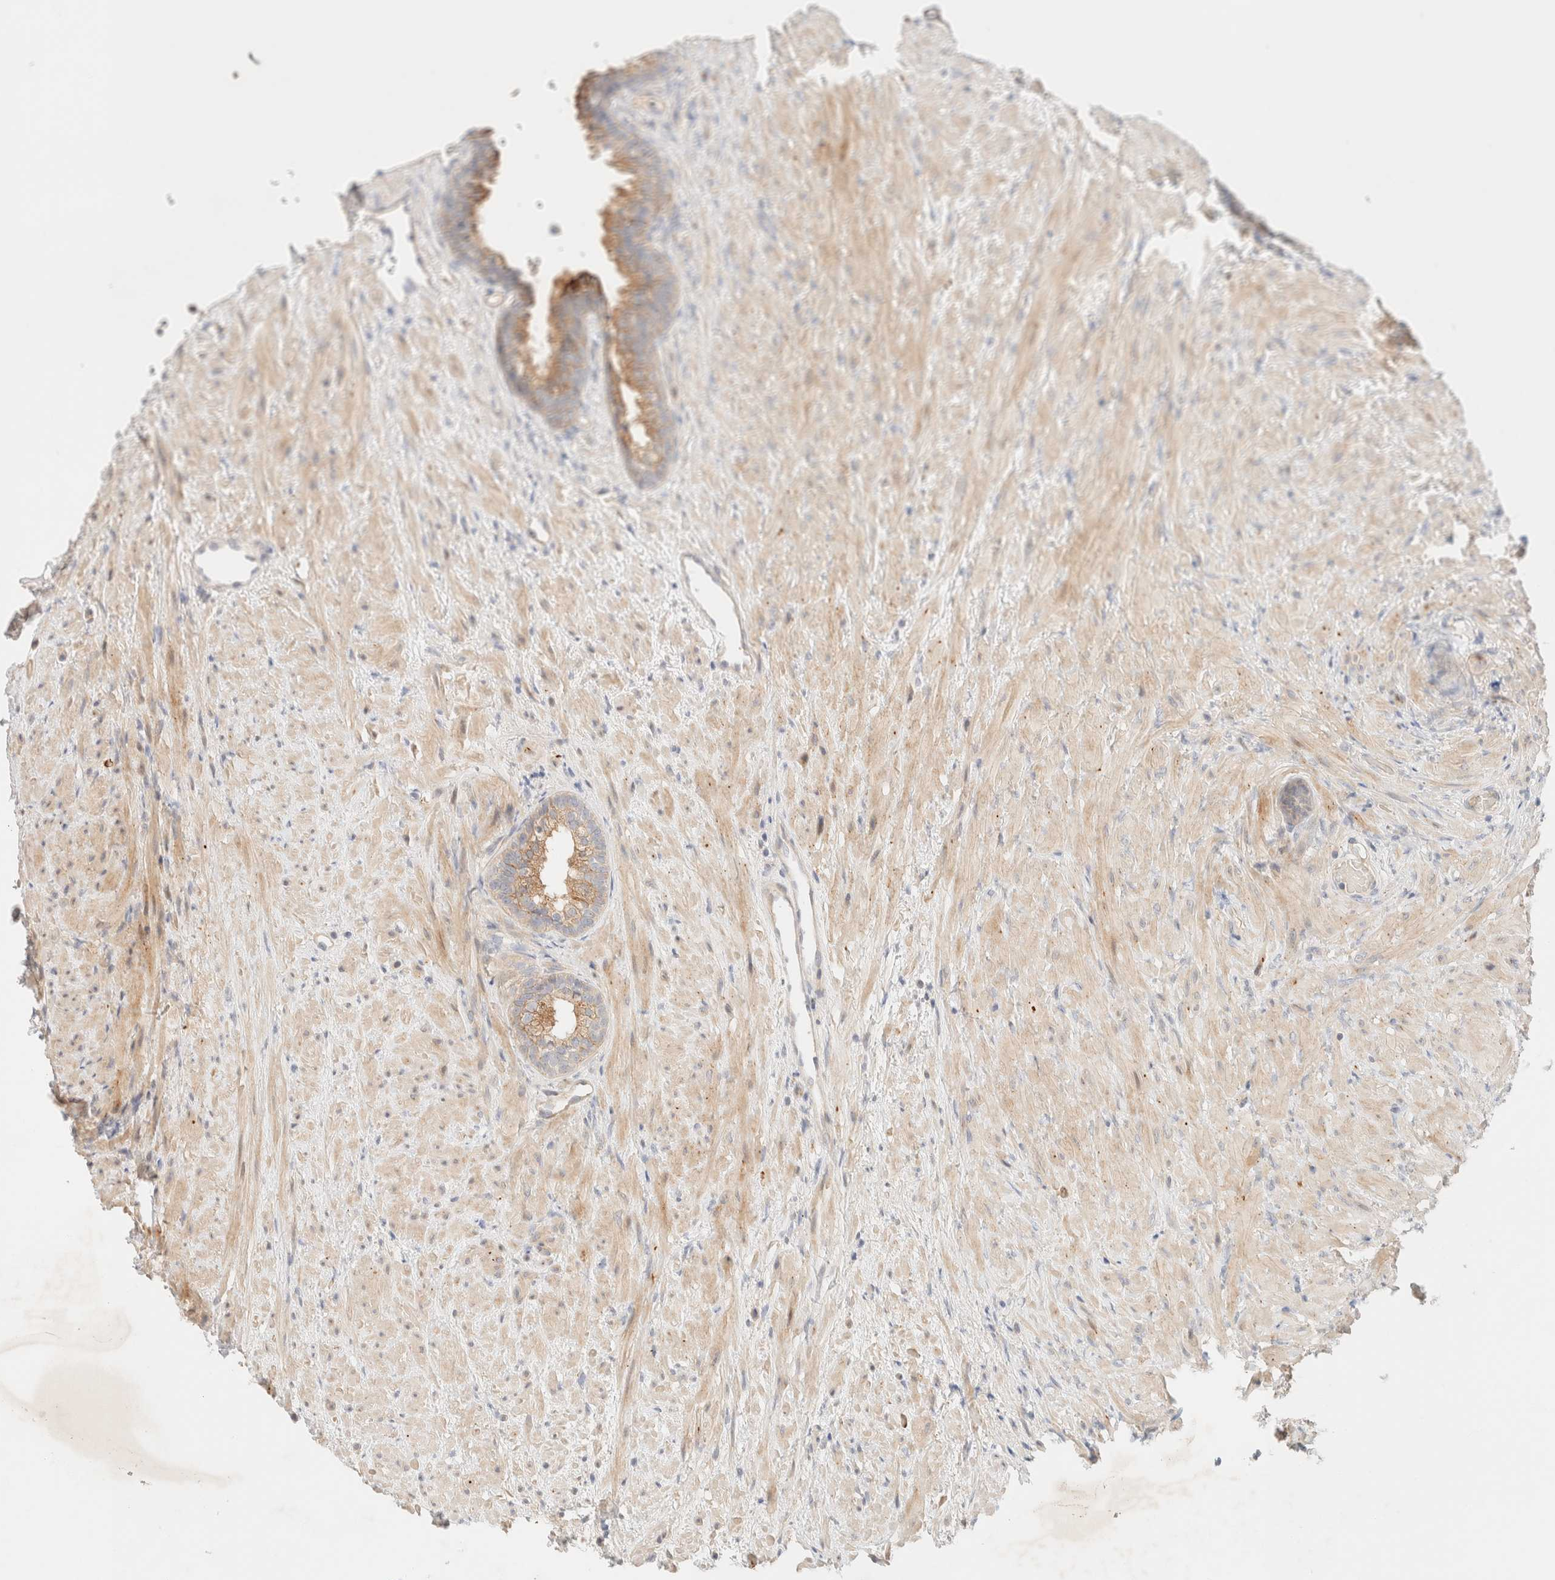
{"staining": {"intensity": "moderate", "quantity": ">75%", "location": "cytoplasmic/membranous"}, "tissue": "prostate", "cell_type": "Glandular cells", "image_type": "normal", "snomed": [{"axis": "morphology", "description": "Normal tissue, NOS"}, {"axis": "topography", "description": "Prostate"}], "caption": "IHC (DAB (3,3'-diaminobenzidine)) staining of unremarkable prostate displays moderate cytoplasmic/membranous protein staining in about >75% of glandular cells.", "gene": "SGSM2", "patient": {"sex": "male", "age": 76}}